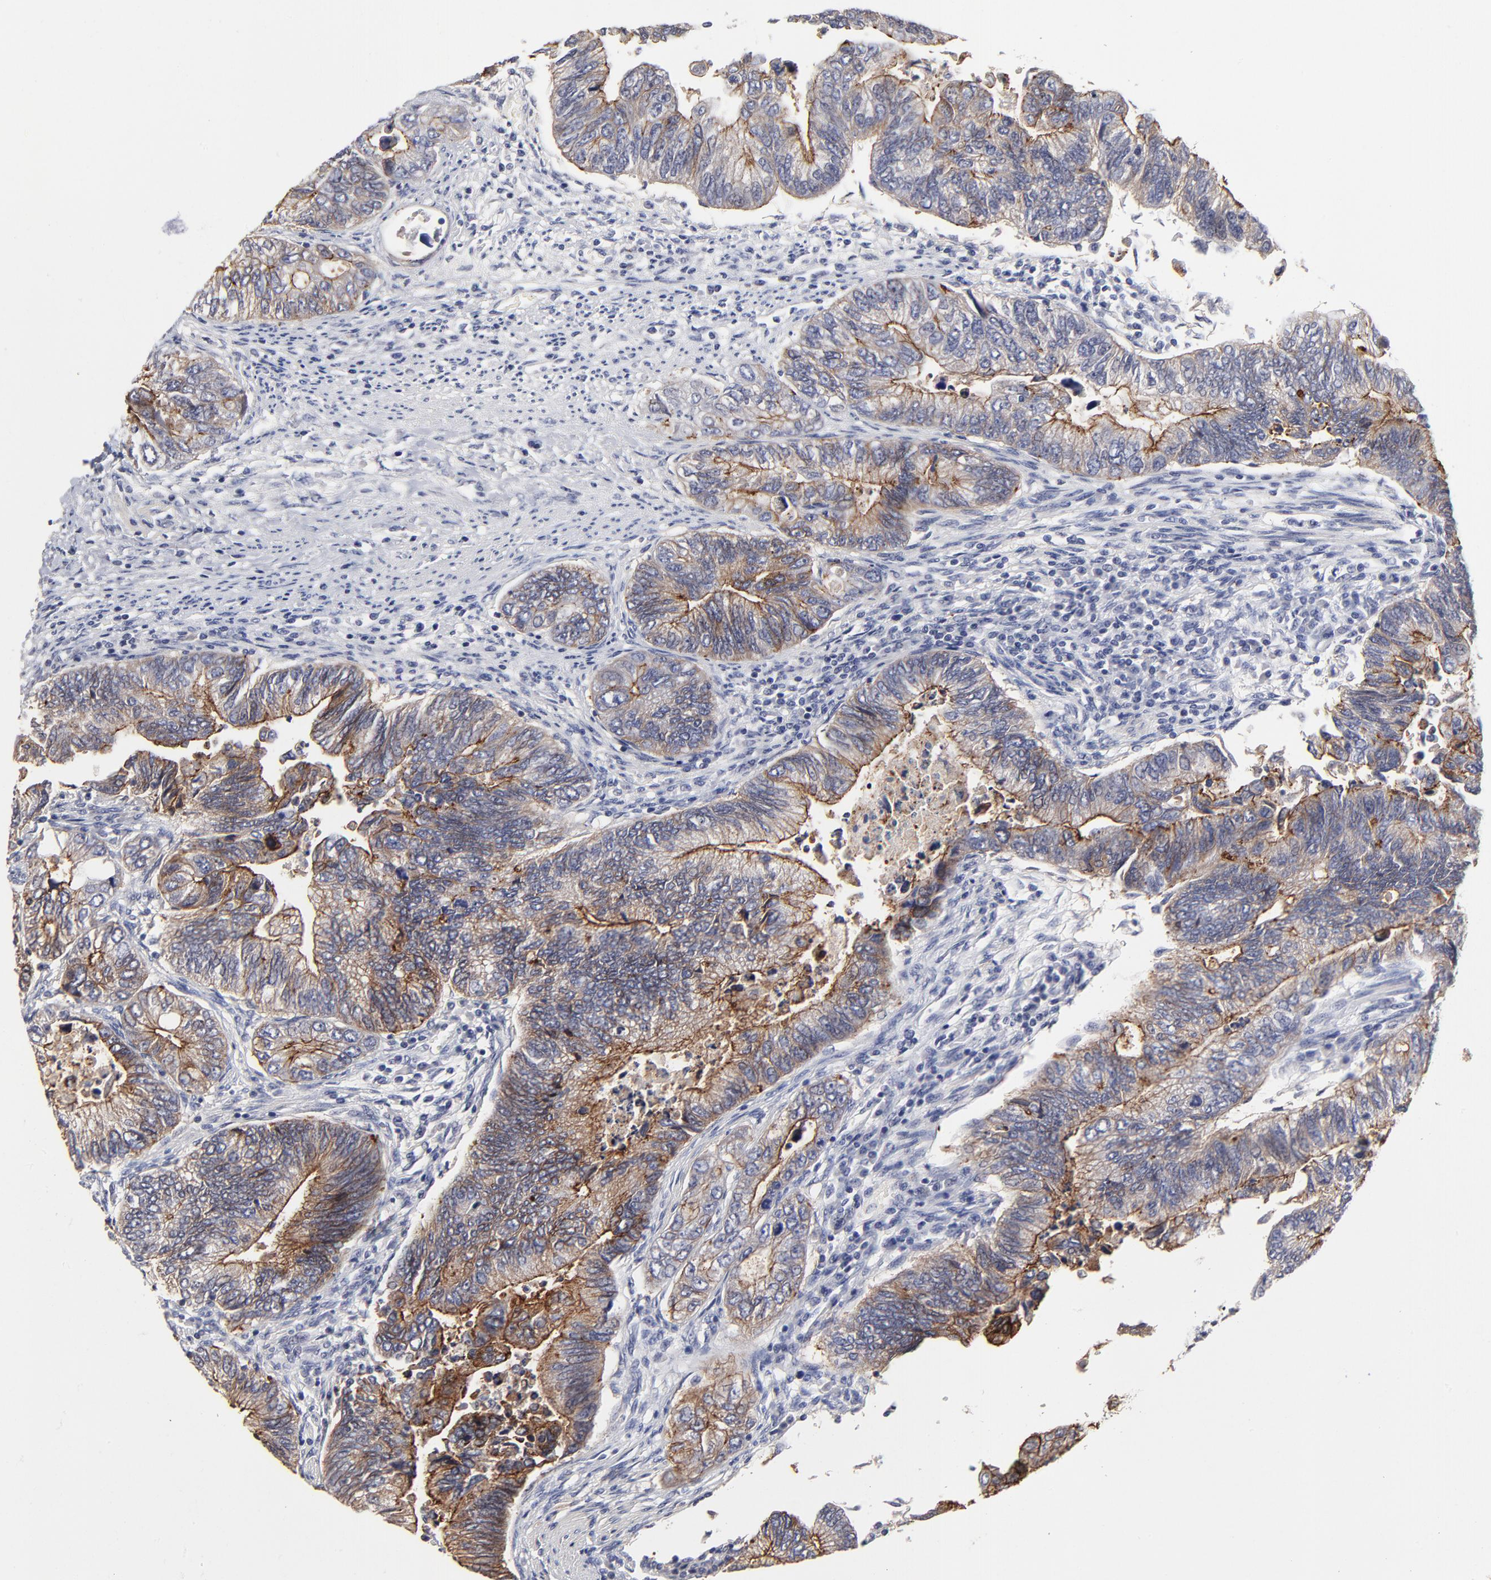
{"staining": {"intensity": "moderate", "quantity": "<25%", "location": "cytoplasmic/membranous"}, "tissue": "colorectal cancer", "cell_type": "Tumor cells", "image_type": "cancer", "snomed": [{"axis": "morphology", "description": "Adenocarcinoma, NOS"}, {"axis": "topography", "description": "Colon"}], "caption": "Colorectal cancer stained with immunohistochemistry demonstrates moderate cytoplasmic/membranous staining in about <25% of tumor cells. The staining was performed using DAB to visualize the protein expression in brown, while the nuclei were stained in blue with hematoxylin (Magnification: 20x).", "gene": "CXADR", "patient": {"sex": "female", "age": 11}}